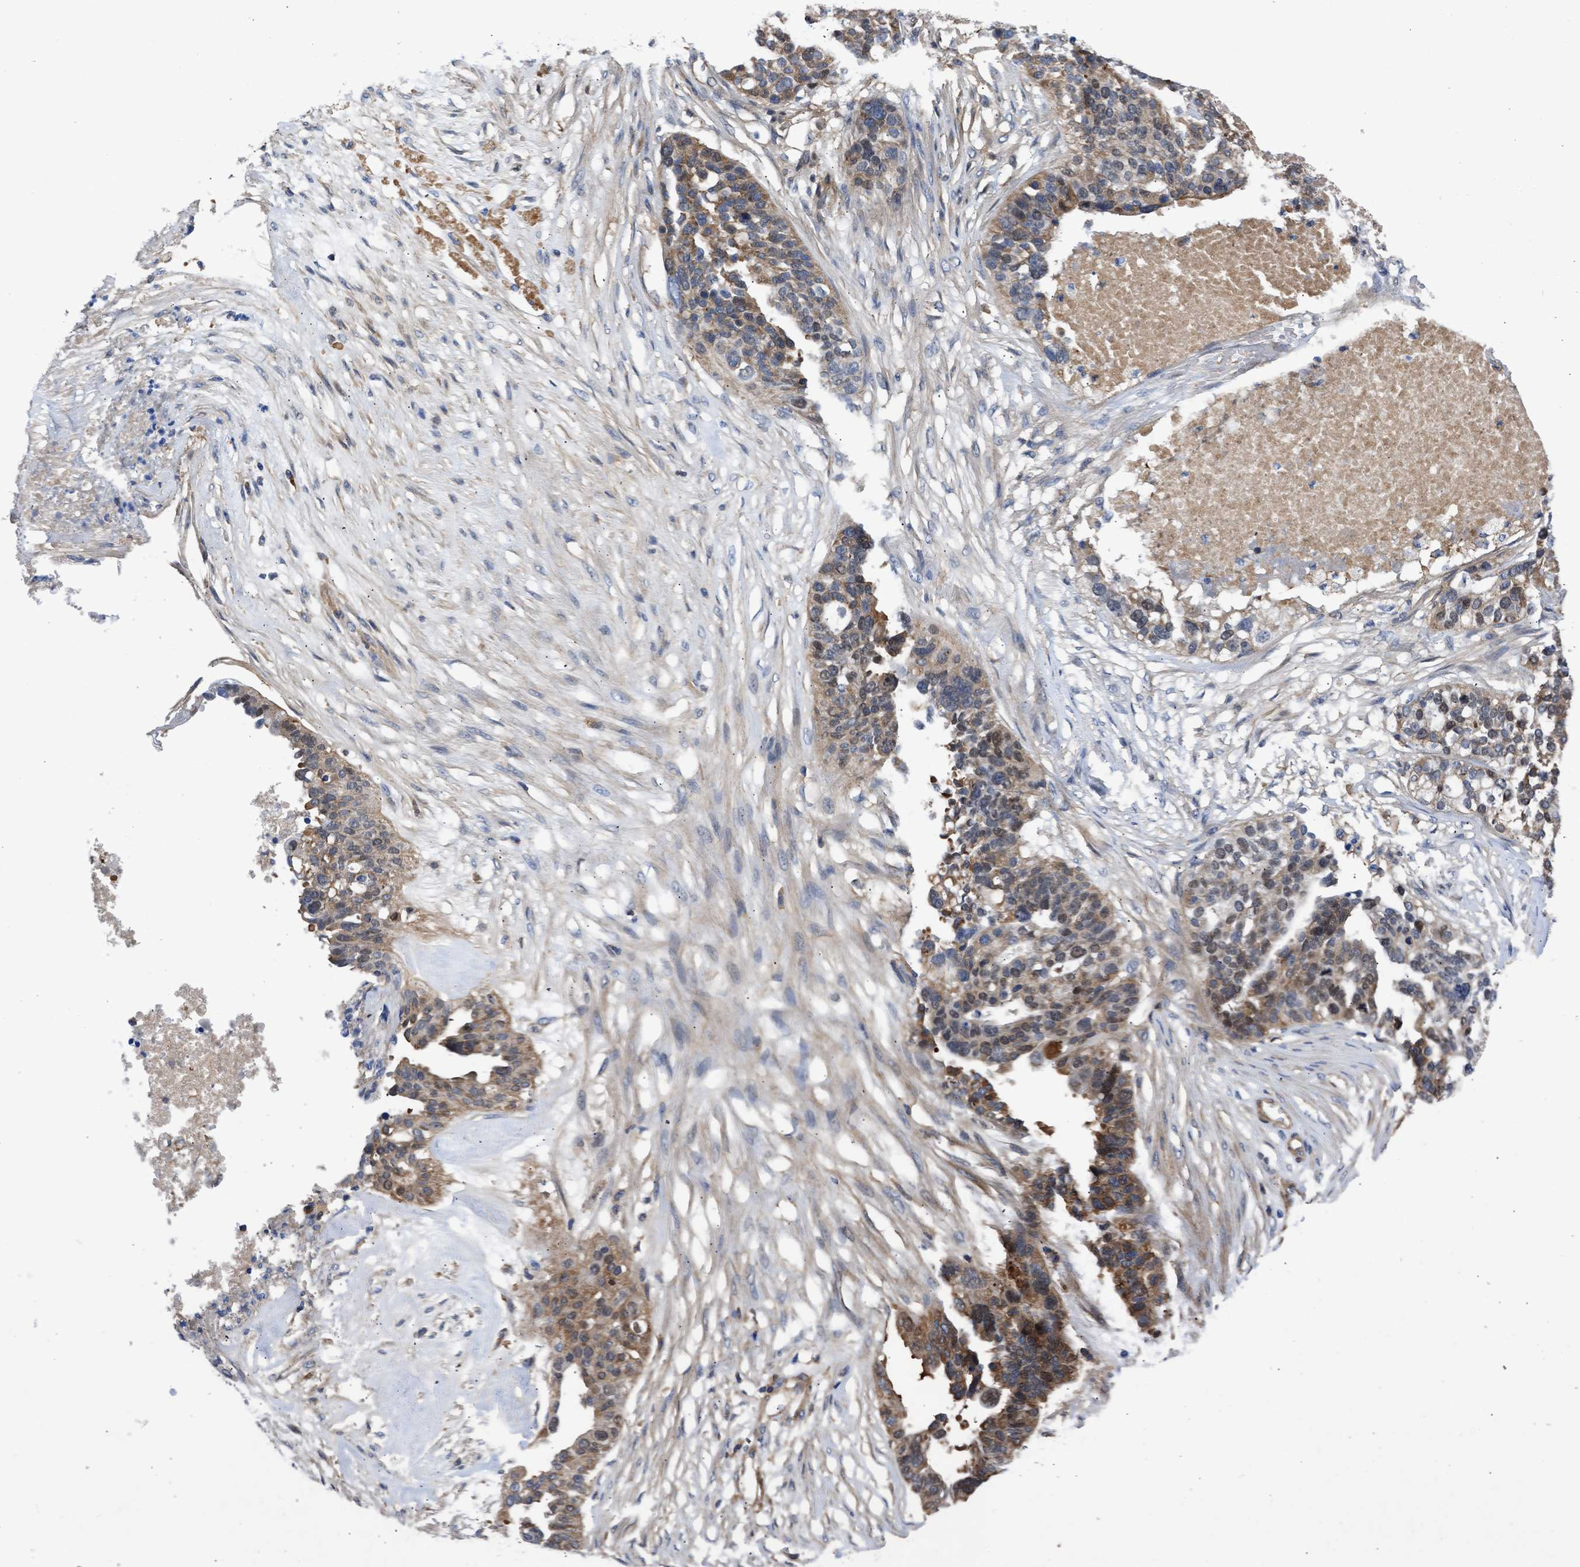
{"staining": {"intensity": "moderate", "quantity": ">75%", "location": "cytoplasmic/membranous"}, "tissue": "ovarian cancer", "cell_type": "Tumor cells", "image_type": "cancer", "snomed": [{"axis": "morphology", "description": "Cystadenocarcinoma, serous, NOS"}, {"axis": "topography", "description": "Ovary"}], "caption": "Approximately >75% of tumor cells in human ovarian cancer reveal moderate cytoplasmic/membranous protein expression as visualized by brown immunohistochemical staining.", "gene": "MAS1L", "patient": {"sex": "female", "age": 59}}